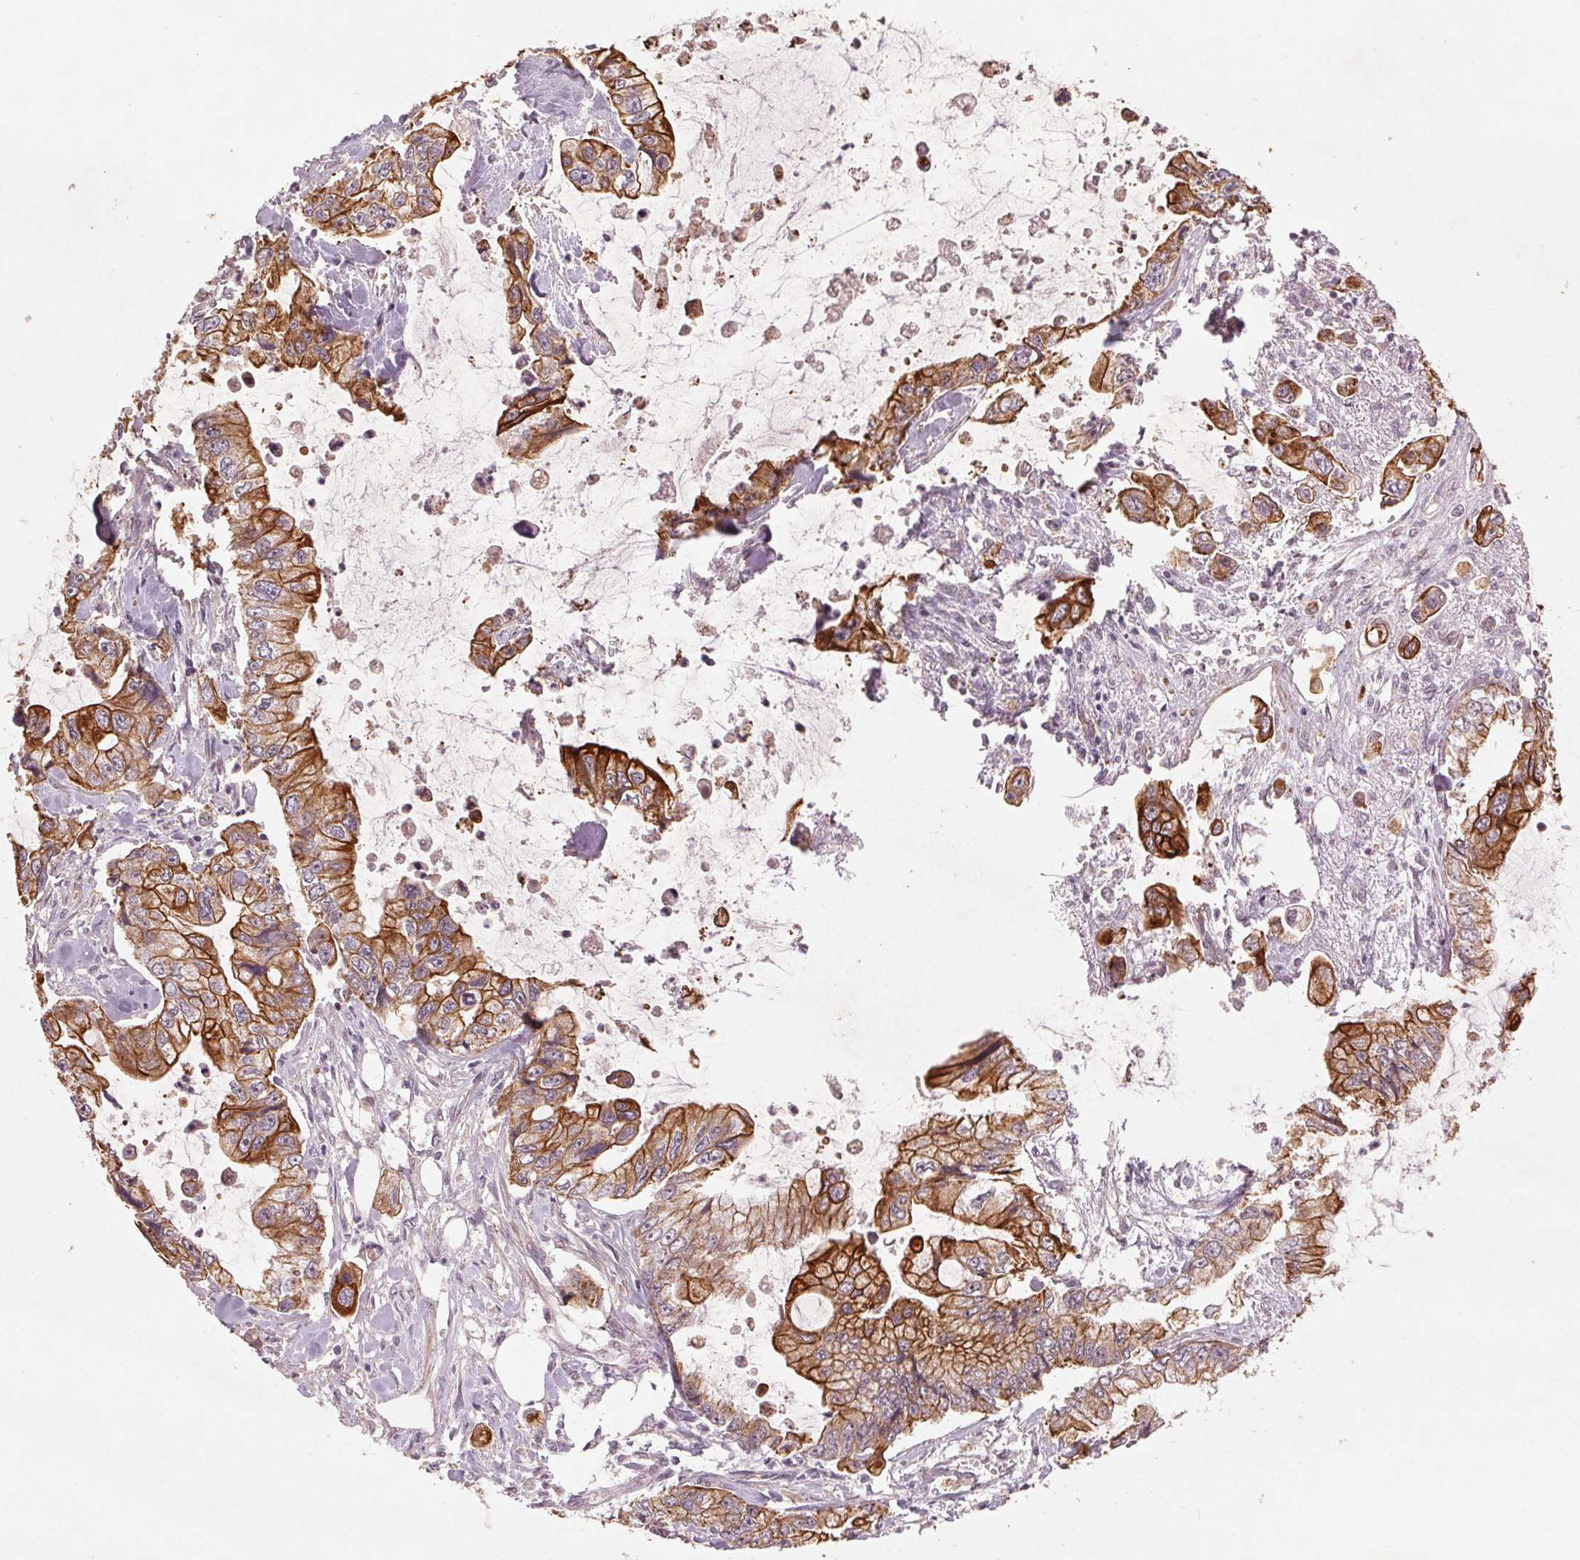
{"staining": {"intensity": "strong", "quantity": ">75%", "location": "cytoplasmic/membranous"}, "tissue": "stomach cancer", "cell_type": "Tumor cells", "image_type": "cancer", "snomed": [{"axis": "morphology", "description": "Adenocarcinoma, NOS"}, {"axis": "topography", "description": "Pancreas"}, {"axis": "topography", "description": "Stomach, upper"}, {"axis": "topography", "description": "Stomach"}], "caption": "Protein staining of stomach cancer tissue reveals strong cytoplasmic/membranous staining in approximately >75% of tumor cells.", "gene": "SMLR1", "patient": {"sex": "male", "age": 77}}